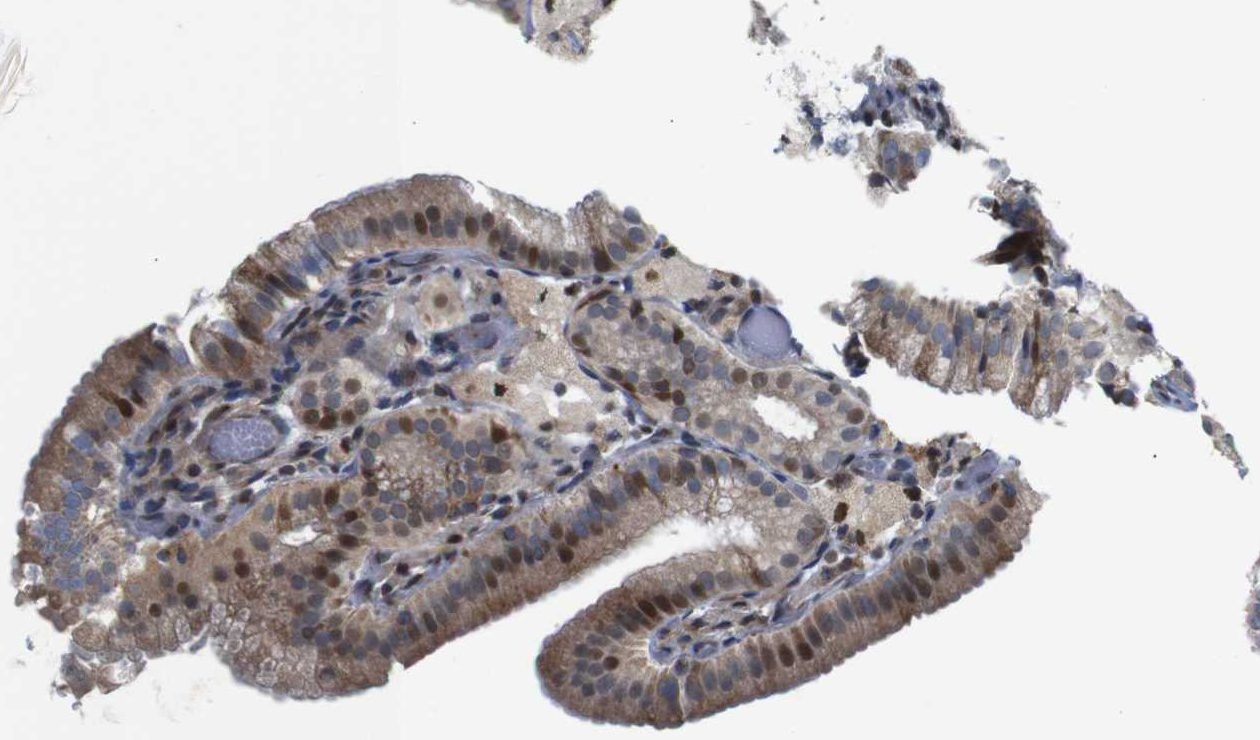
{"staining": {"intensity": "moderate", "quantity": ">75%", "location": "cytoplasmic/membranous,nuclear"}, "tissue": "gallbladder", "cell_type": "Glandular cells", "image_type": "normal", "snomed": [{"axis": "morphology", "description": "Normal tissue, NOS"}, {"axis": "topography", "description": "Gallbladder"}], "caption": "Normal gallbladder demonstrates moderate cytoplasmic/membranous,nuclear expression in about >75% of glandular cells (DAB IHC with brightfield microscopy, high magnification)..", "gene": "PTPN1", "patient": {"sex": "male", "age": 54}}